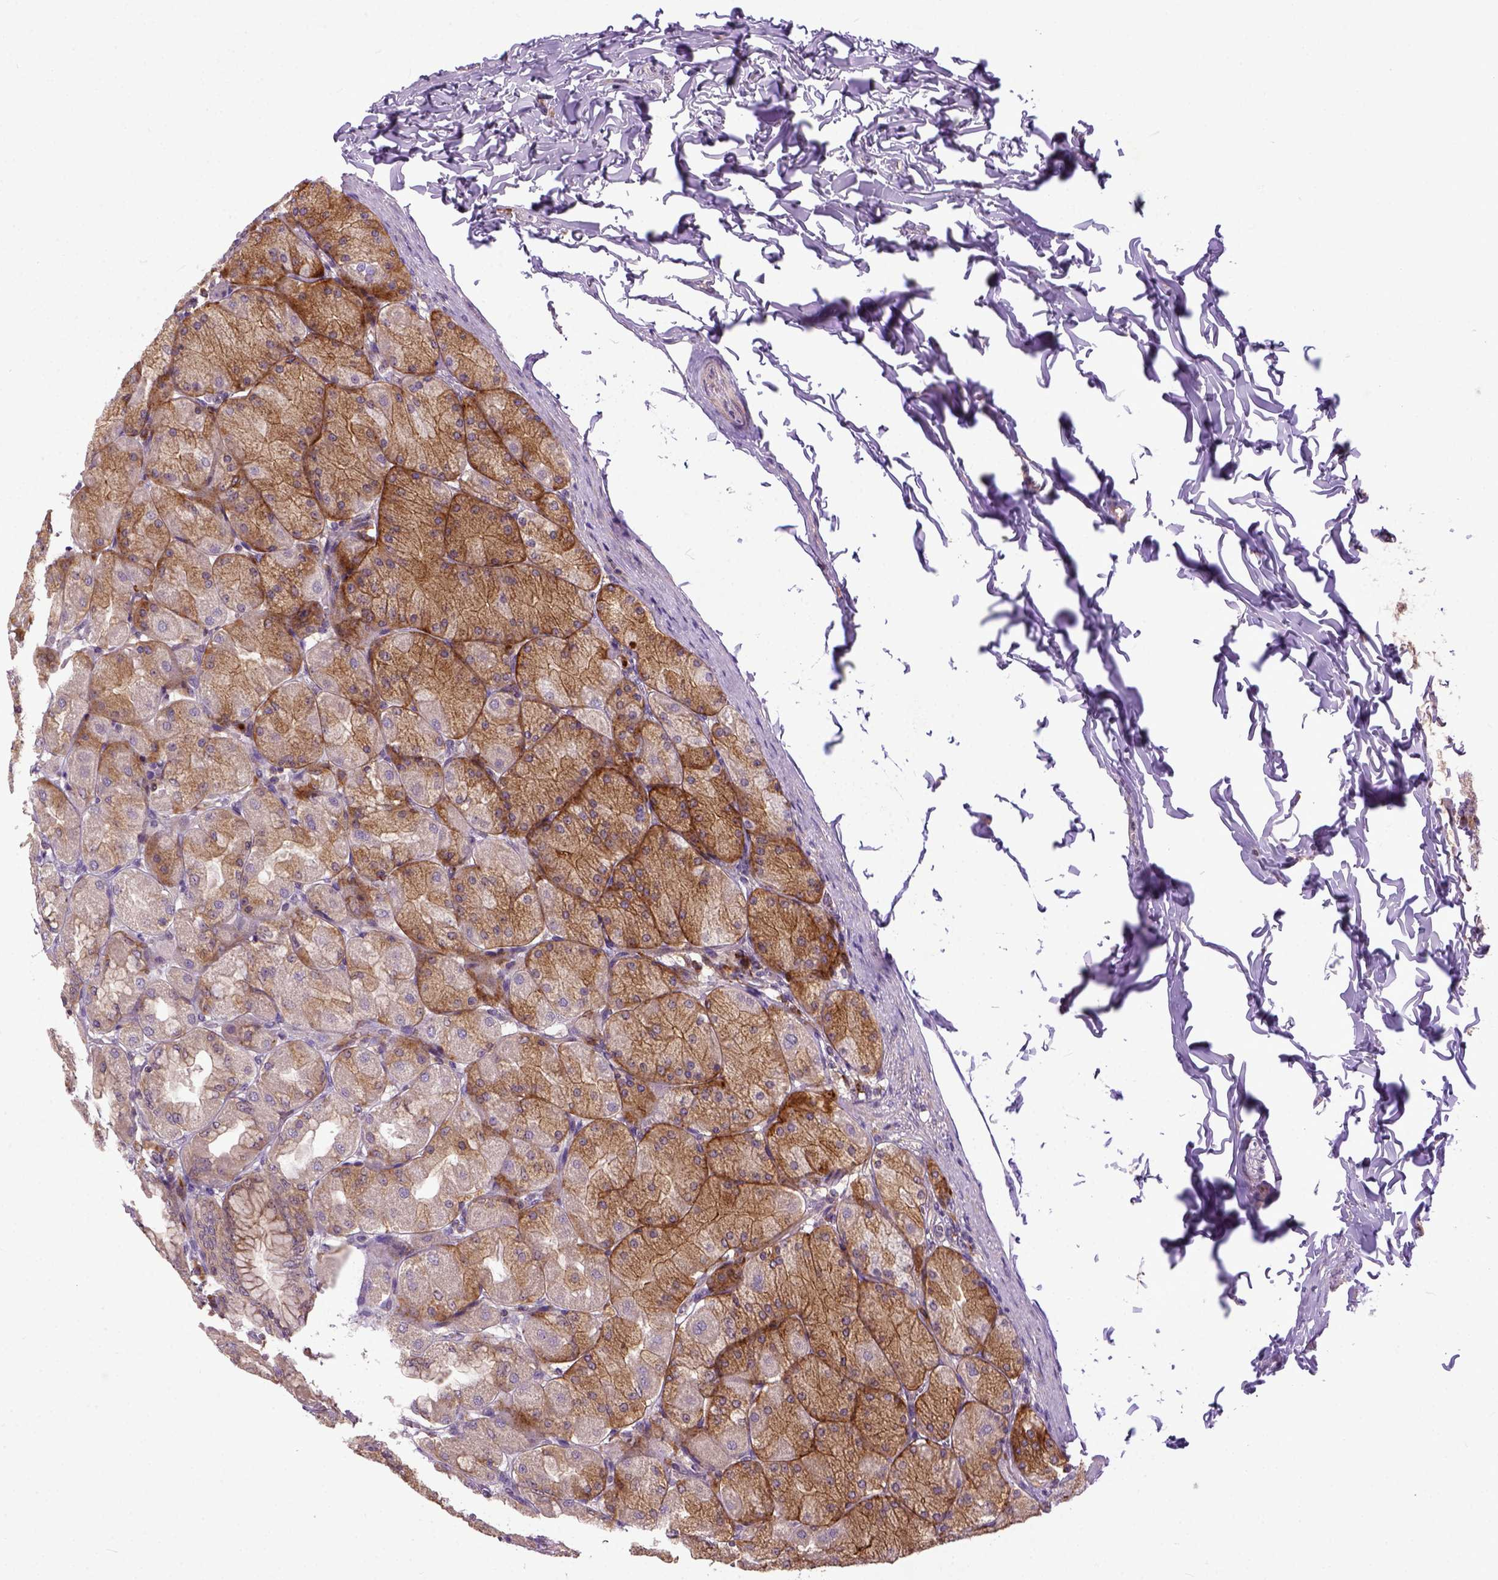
{"staining": {"intensity": "moderate", "quantity": "25%-75%", "location": "cytoplasmic/membranous"}, "tissue": "stomach", "cell_type": "Glandular cells", "image_type": "normal", "snomed": [{"axis": "morphology", "description": "Normal tissue, NOS"}, {"axis": "topography", "description": "Stomach, upper"}], "caption": "A high-resolution micrograph shows immunohistochemistry (IHC) staining of normal stomach, which displays moderate cytoplasmic/membranous staining in approximately 25%-75% of glandular cells.", "gene": "CPNE1", "patient": {"sex": "female", "age": 56}}